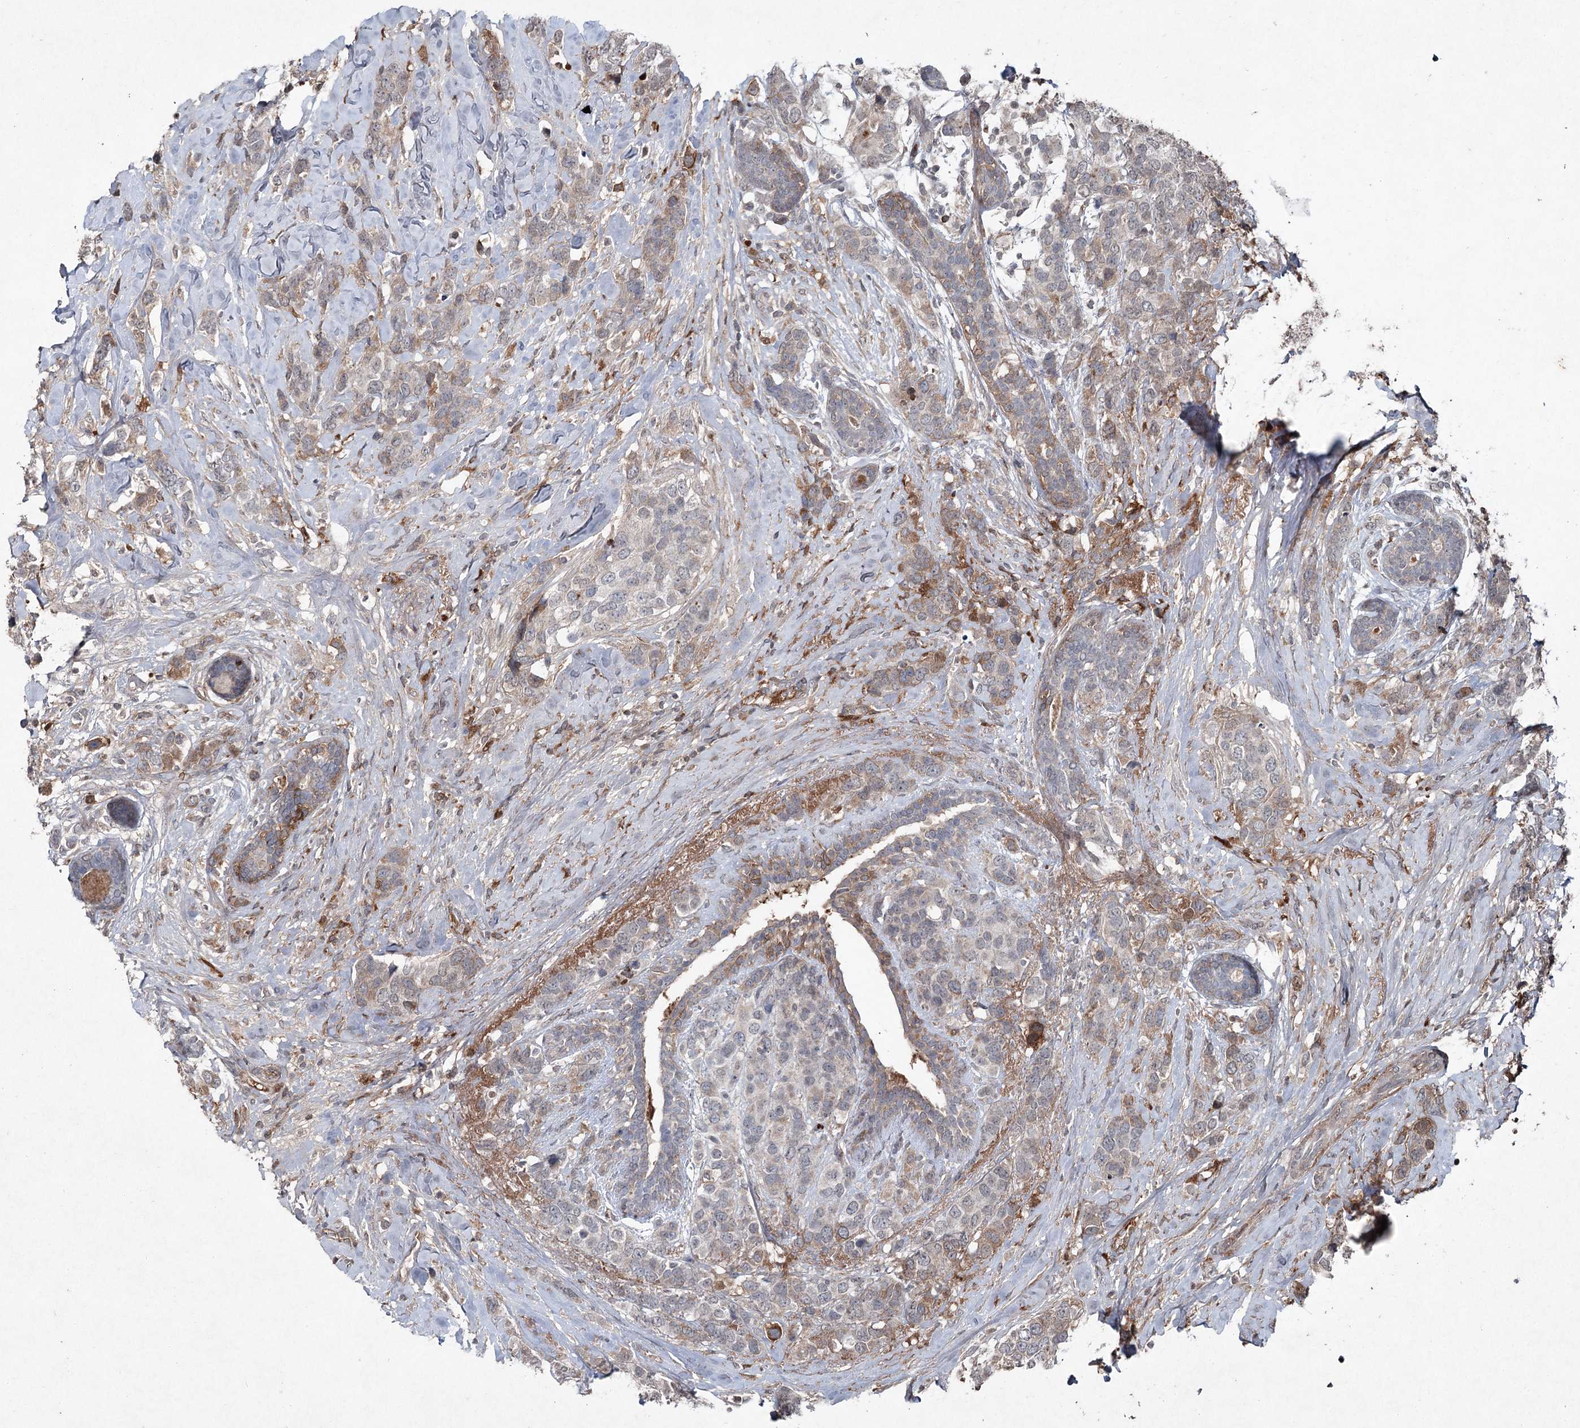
{"staining": {"intensity": "moderate", "quantity": "<25%", "location": "cytoplasmic/membranous"}, "tissue": "breast cancer", "cell_type": "Tumor cells", "image_type": "cancer", "snomed": [{"axis": "morphology", "description": "Lobular carcinoma"}, {"axis": "topography", "description": "Breast"}], "caption": "The photomicrograph demonstrates a brown stain indicating the presence of a protein in the cytoplasmic/membranous of tumor cells in breast cancer (lobular carcinoma). Nuclei are stained in blue.", "gene": "PGLYRP2", "patient": {"sex": "female", "age": 59}}